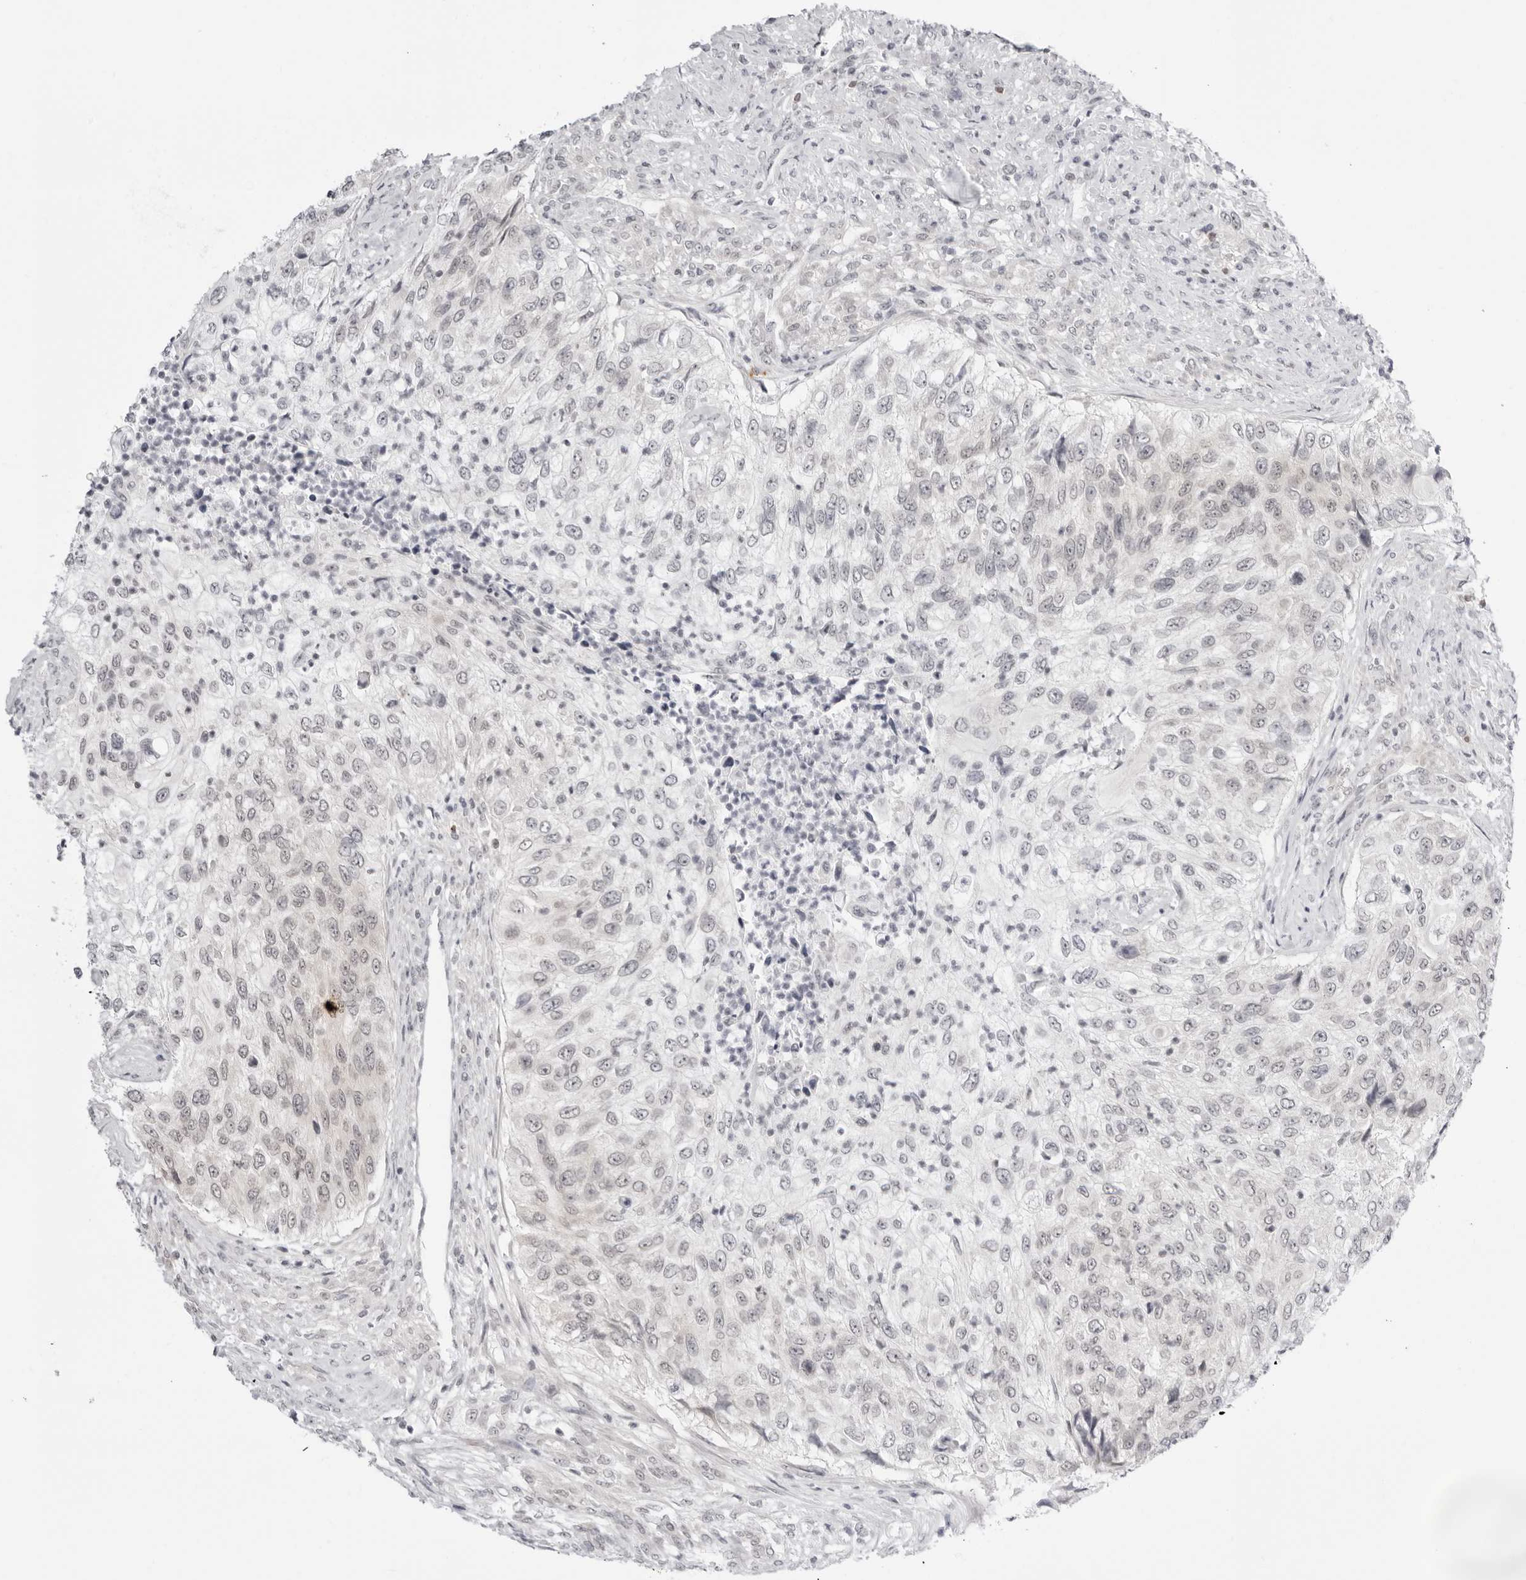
{"staining": {"intensity": "negative", "quantity": "none", "location": "none"}, "tissue": "urothelial cancer", "cell_type": "Tumor cells", "image_type": "cancer", "snomed": [{"axis": "morphology", "description": "Urothelial carcinoma, High grade"}, {"axis": "topography", "description": "Urinary bladder"}], "caption": "This is an immunohistochemistry (IHC) micrograph of urothelial cancer. There is no positivity in tumor cells.", "gene": "PPP2R5C", "patient": {"sex": "female", "age": 60}}